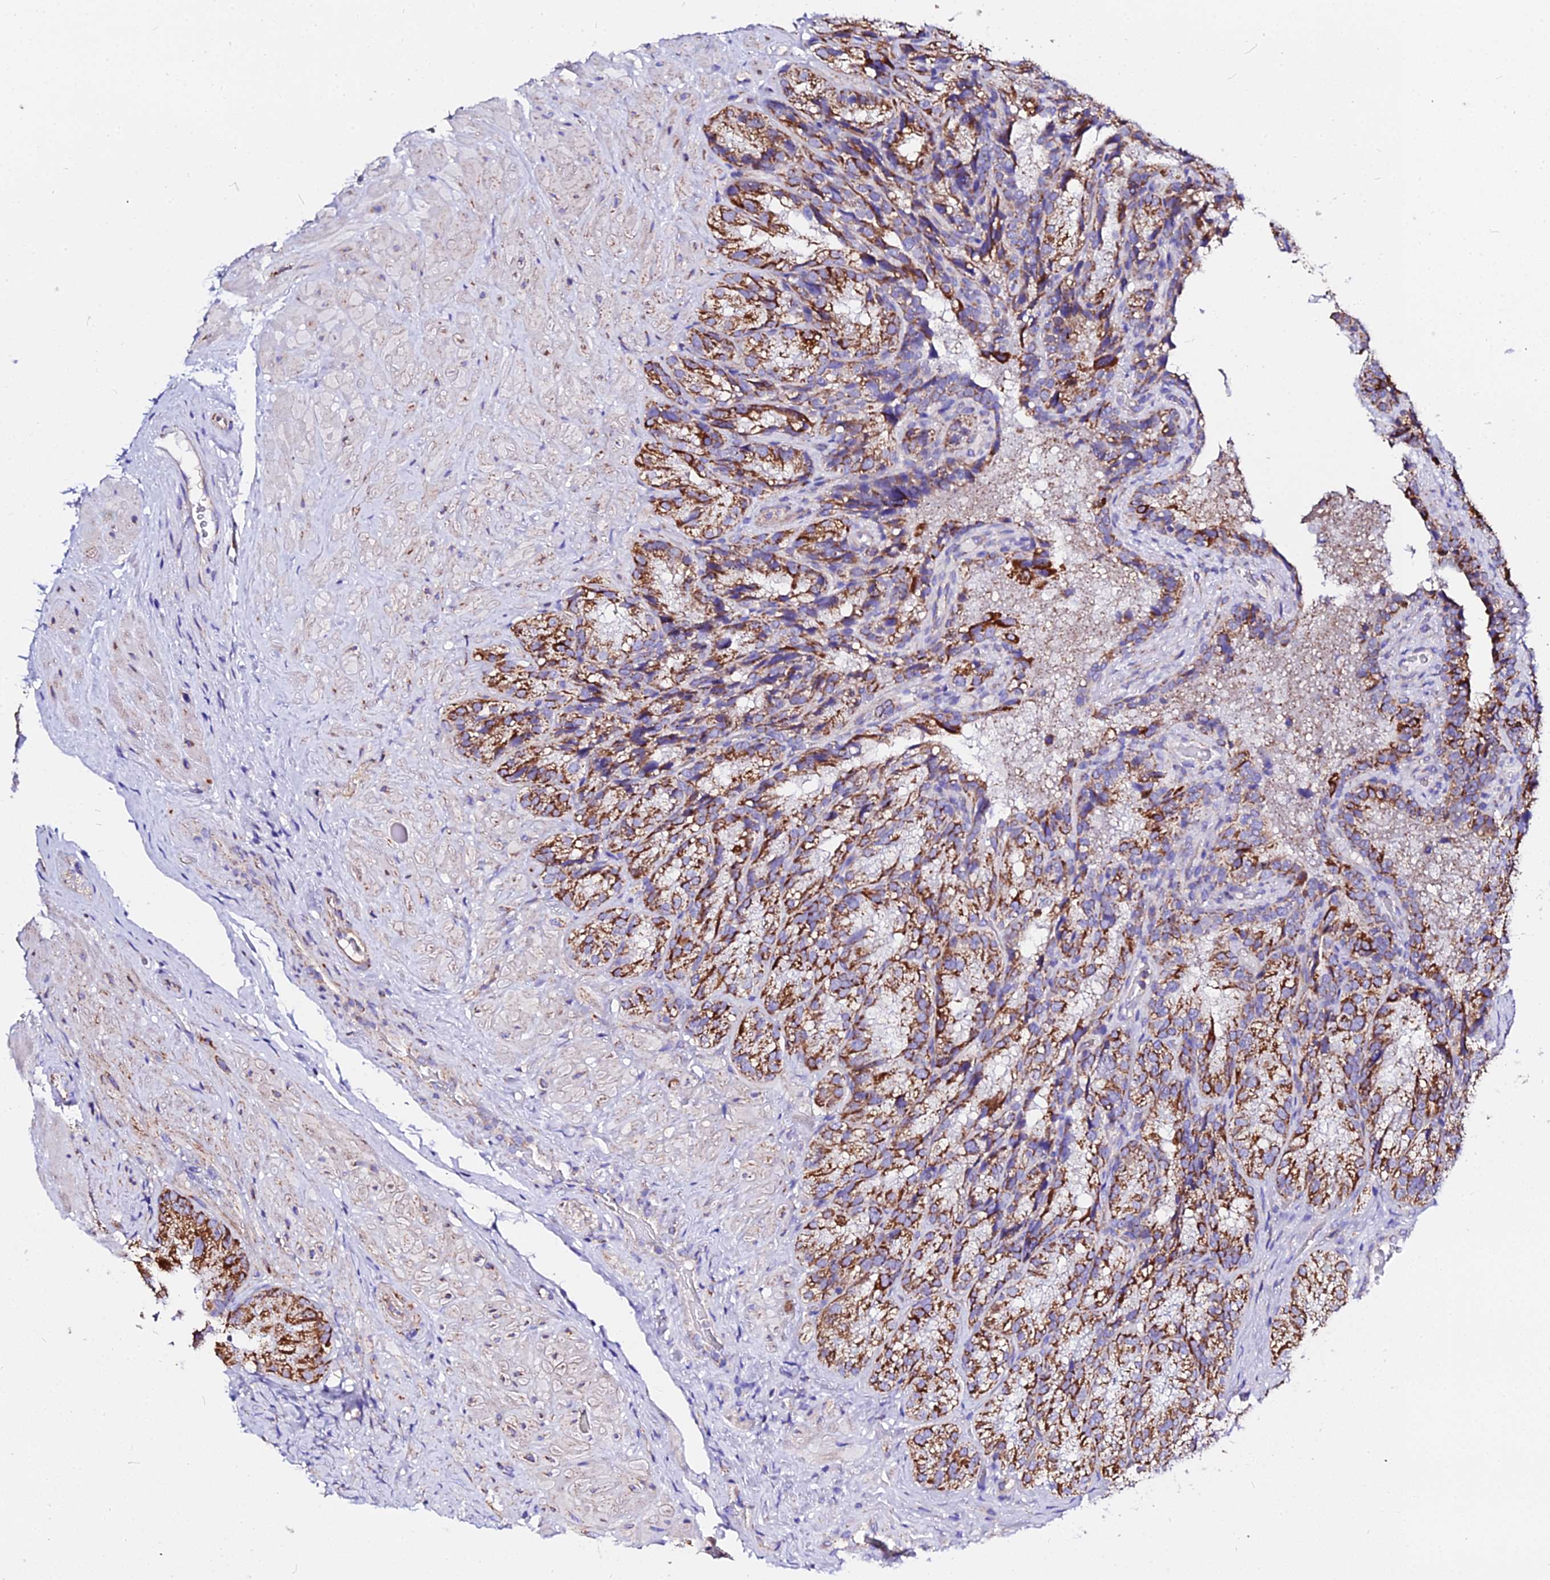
{"staining": {"intensity": "strong", "quantity": ">75%", "location": "cytoplasmic/membranous"}, "tissue": "seminal vesicle", "cell_type": "Glandular cells", "image_type": "normal", "snomed": [{"axis": "morphology", "description": "Normal tissue, NOS"}, {"axis": "topography", "description": "Seminal veicle"}], "caption": "Glandular cells display strong cytoplasmic/membranous expression in about >75% of cells in unremarkable seminal vesicle. Using DAB (brown) and hematoxylin (blue) stains, captured at high magnification using brightfield microscopy.", "gene": "ZNF573", "patient": {"sex": "male", "age": 58}}